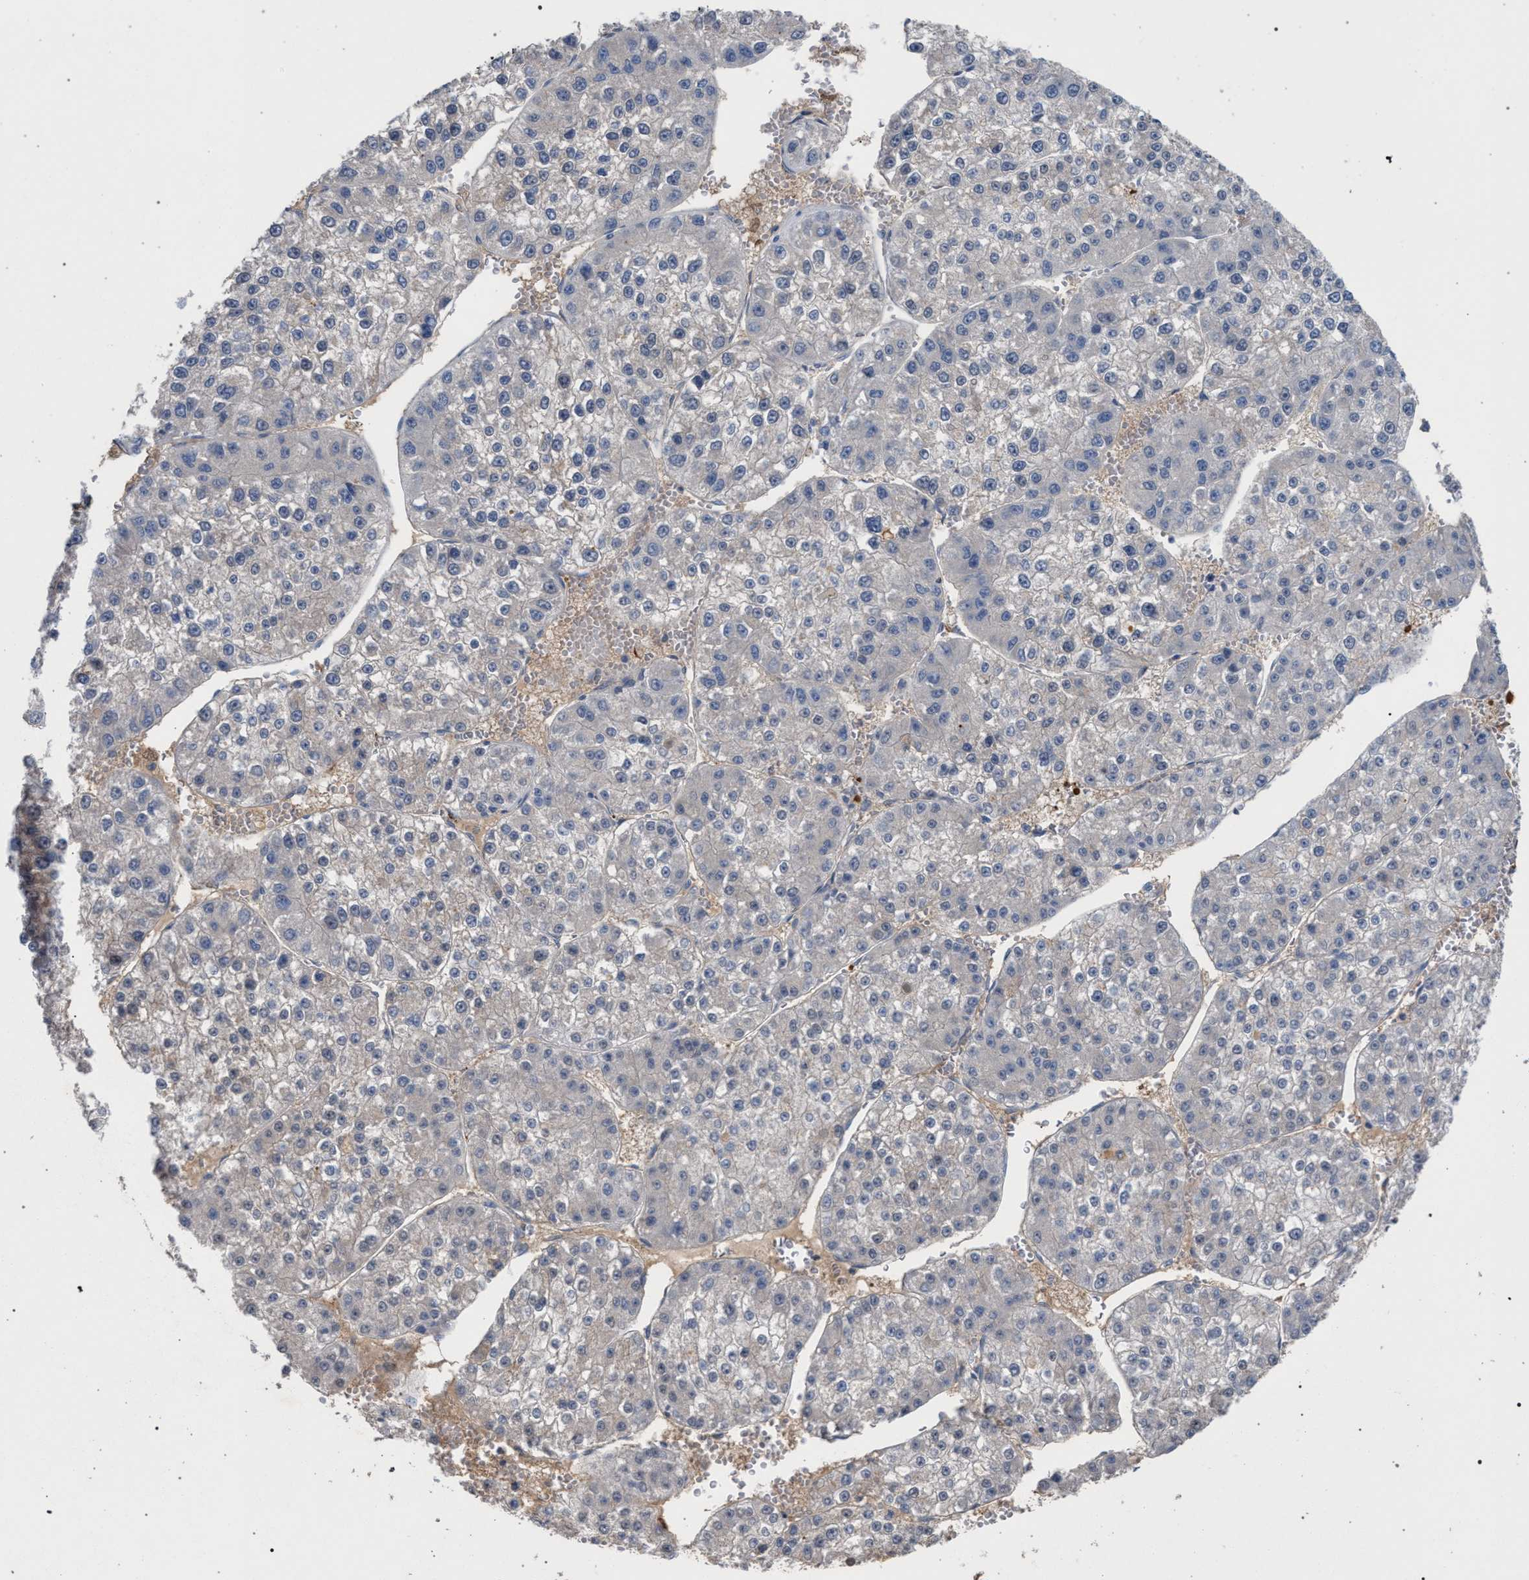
{"staining": {"intensity": "negative", "quantity": "none", "location": "none"}, "tissue": "liver cancer", "cell_type": "Tumor cells", "image_type": "cancer", "snomed": [{"axis": "morphology", "description": "Carcinoma, Hepatocellular, NOS"}, {"axis": "topography", "description": "Liver"}], "caption": "Protein analysis of liver cancer demonstrates no significant expression in tumor cells.", "gene": "TECPR1", "patient": {"sex": "female", "age": 73}}